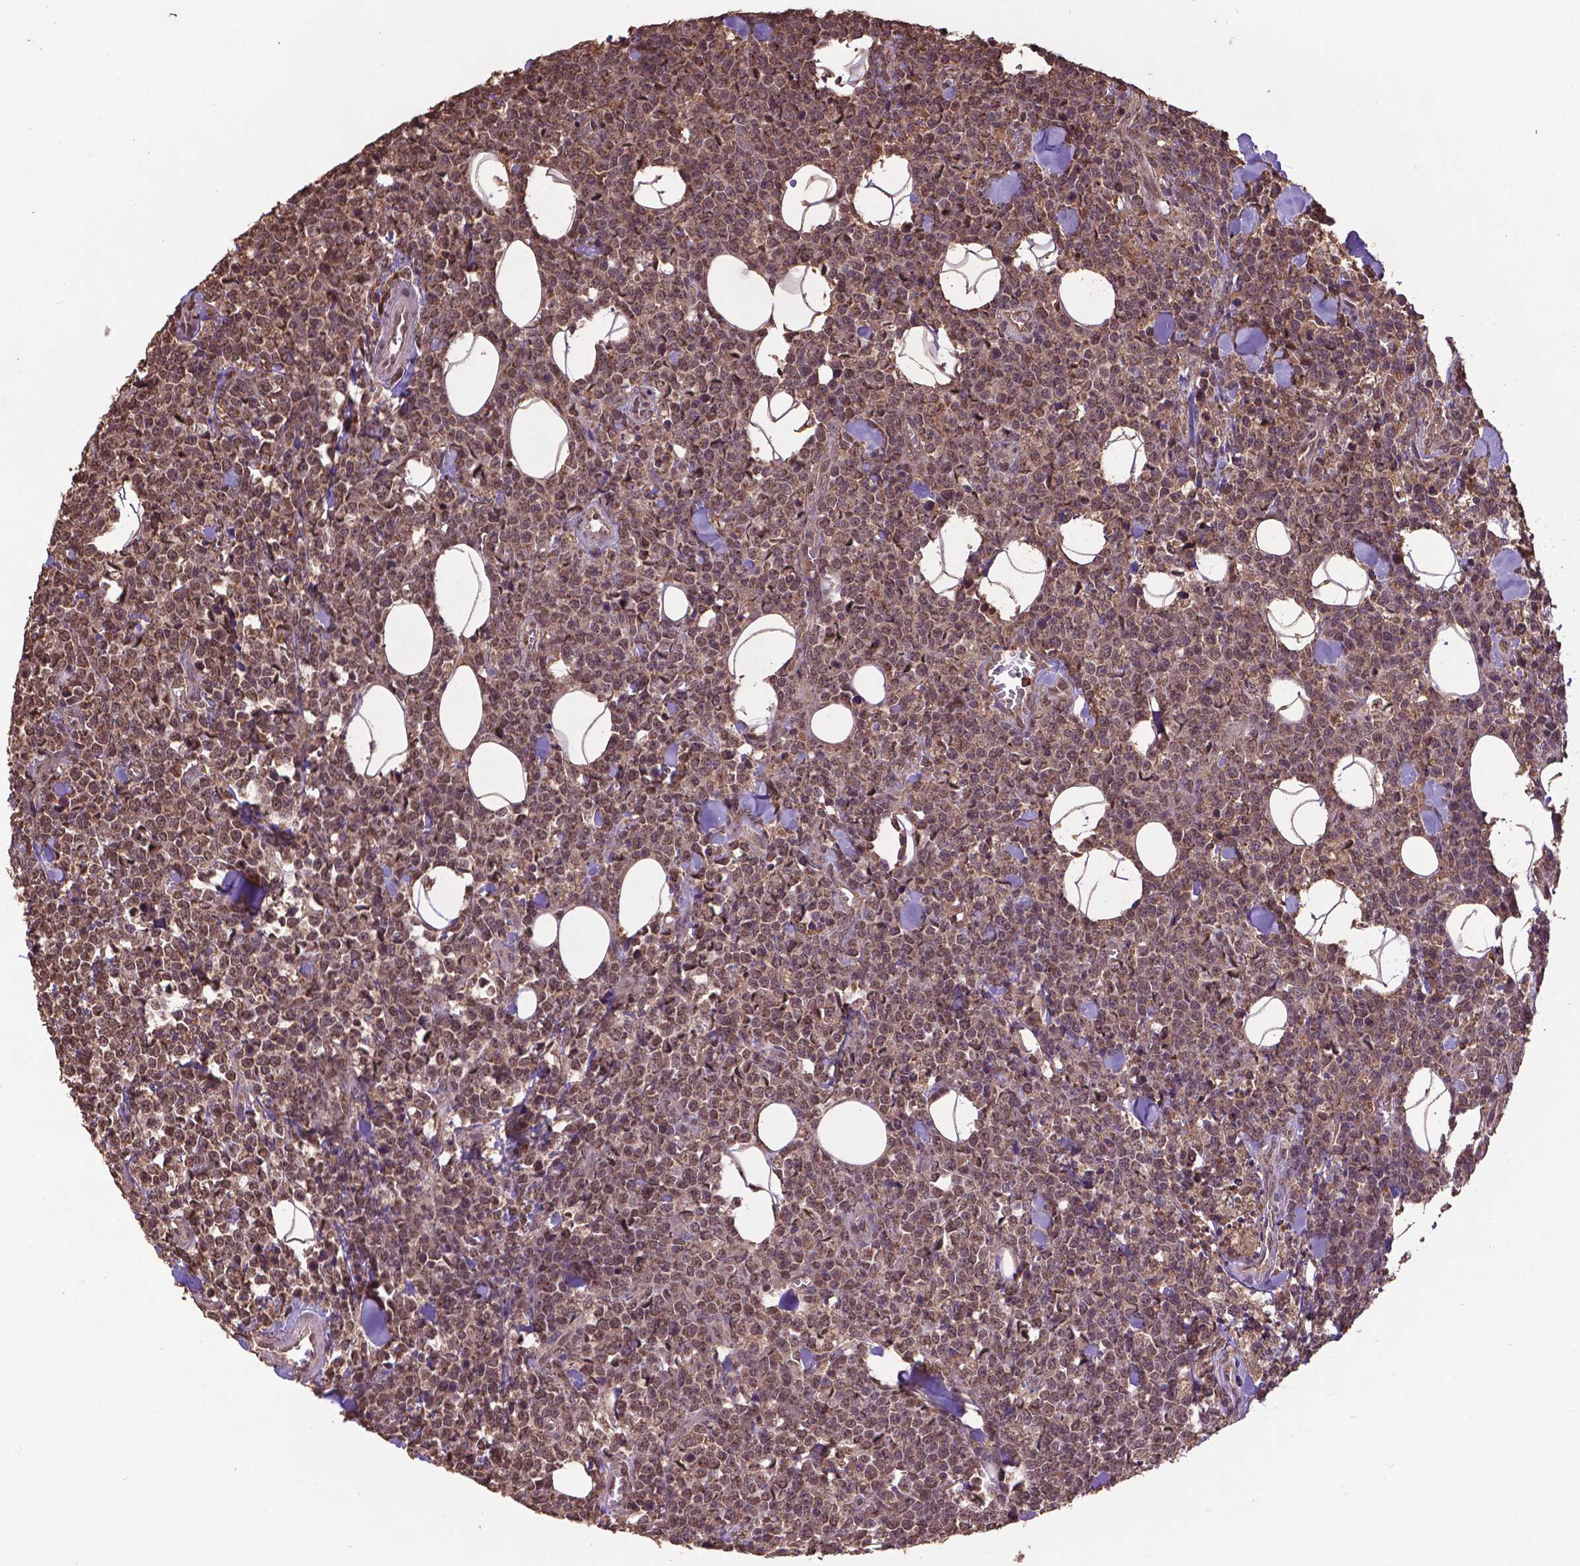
{"staining": {"intensity": "moderate", "quantity": ">75%", "location": "cytoplasmic/membranous,nuclear"}, "tissue": "lymphoma", "cell_type": "Tumor cells", "image_type": "cancer", "snomed": [{"axis": "morphology", "description": "Malignant lymphoma, non-Hodgkin's type, High grade"}, {"axis": "topography", "description": "Small intestine"}], "caption": "Moderate cytoplasmic/membranous and nuclear staining is present in approximately >75% of tumor cells in malignant lymphoma, non-Hodgkin's type (high-grade).", "gene": "DCAF1", "patient": {"sex": "female", "age": 56}}